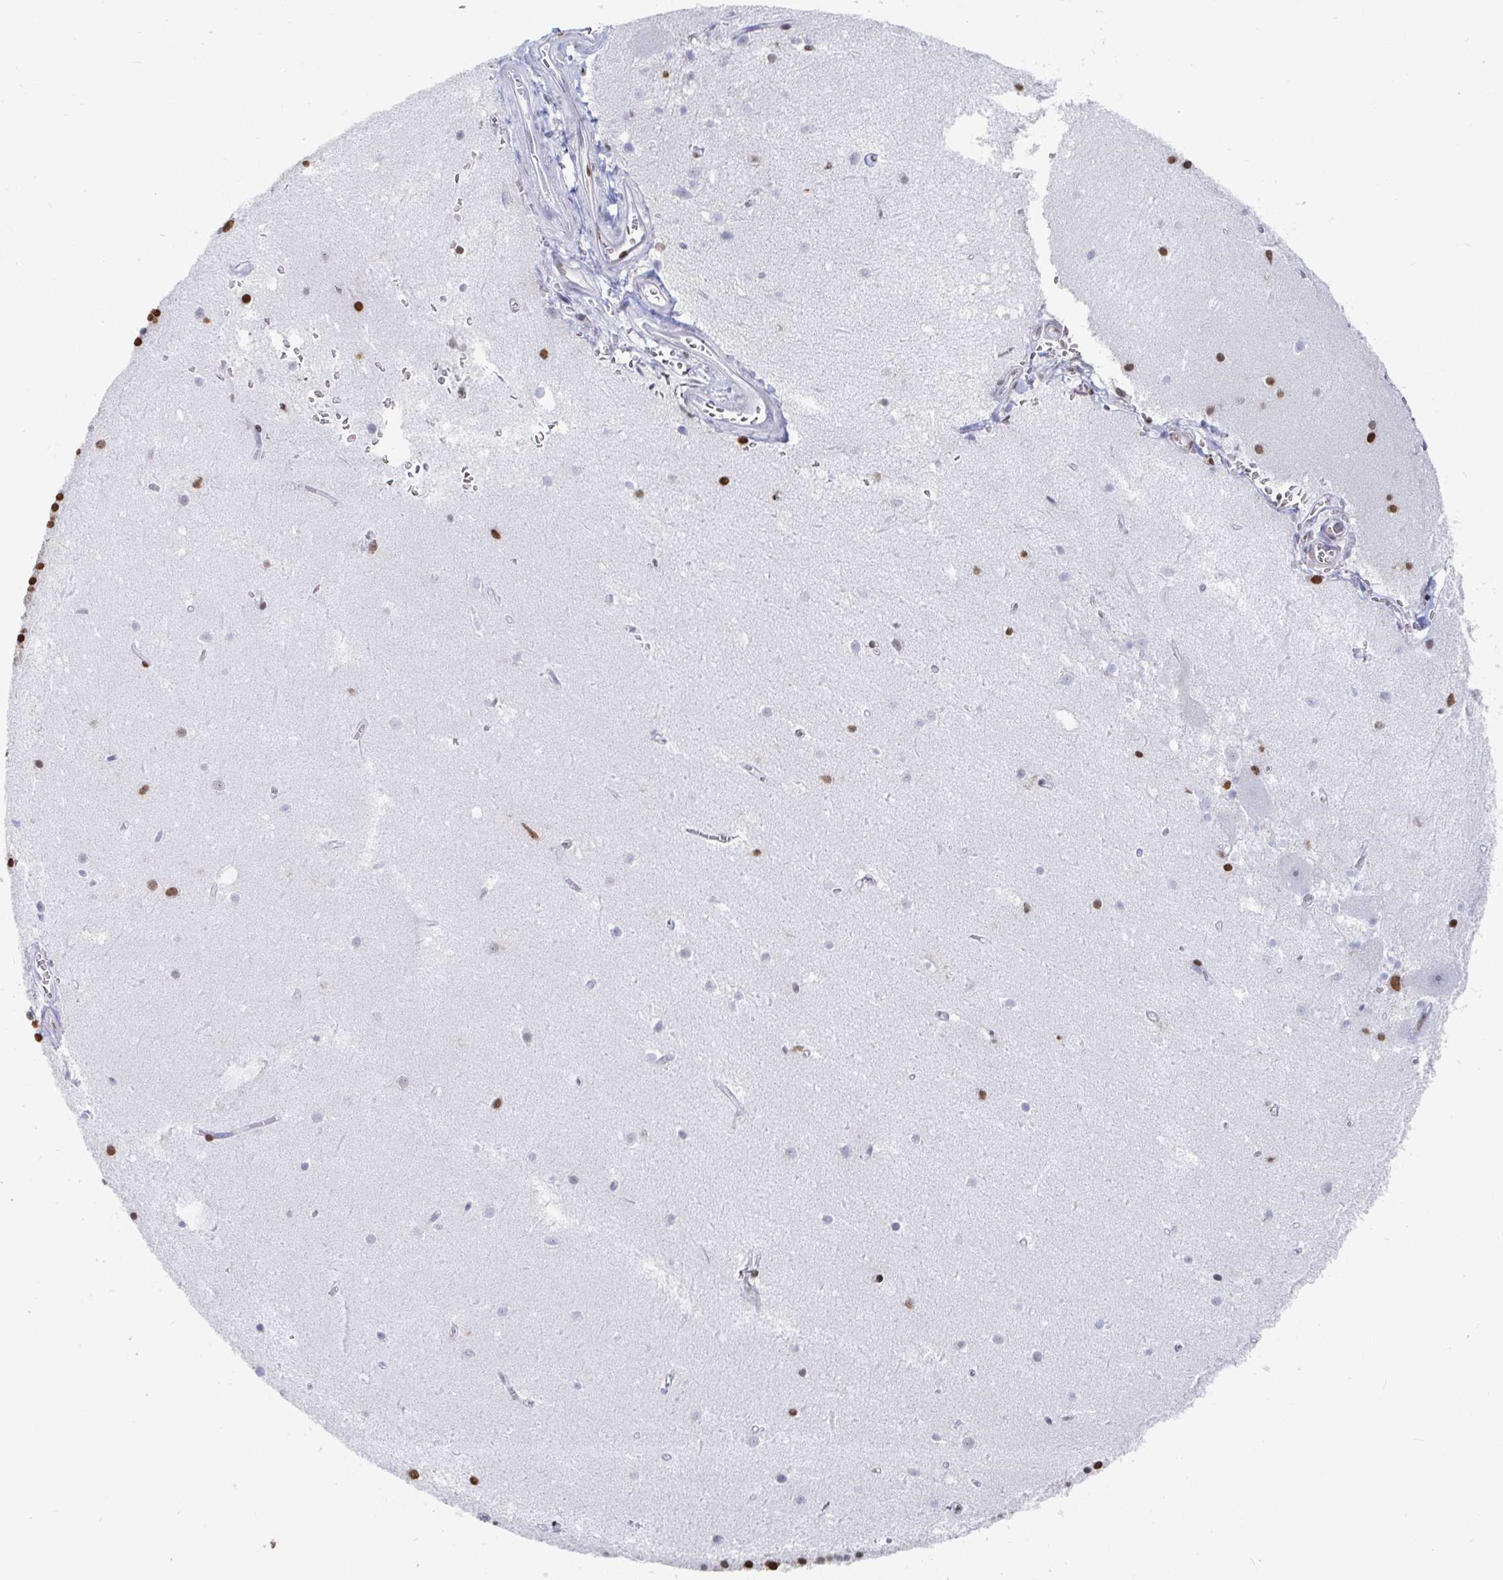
{"staining": {"intensity": "strong", "quantity": ">75%", "location": "nuclear"}, "tissue": "cerebellum", "cell_type": "Cells in granular layer", "image_type": "normal", "snomed": [{"axis": "morphology", "description": "Normal tissue, NOS"}, {"axis": "topography", "description": "Cerebellum"}], "caption": "The micrograph shows a brown stain indicating the presence of a protein in the nuclear of cells in granular layer in cerebellum. Nuclei are stained in blue.", "gene": "EWSR1", "patient": {"sex": "male", "age": 54}}